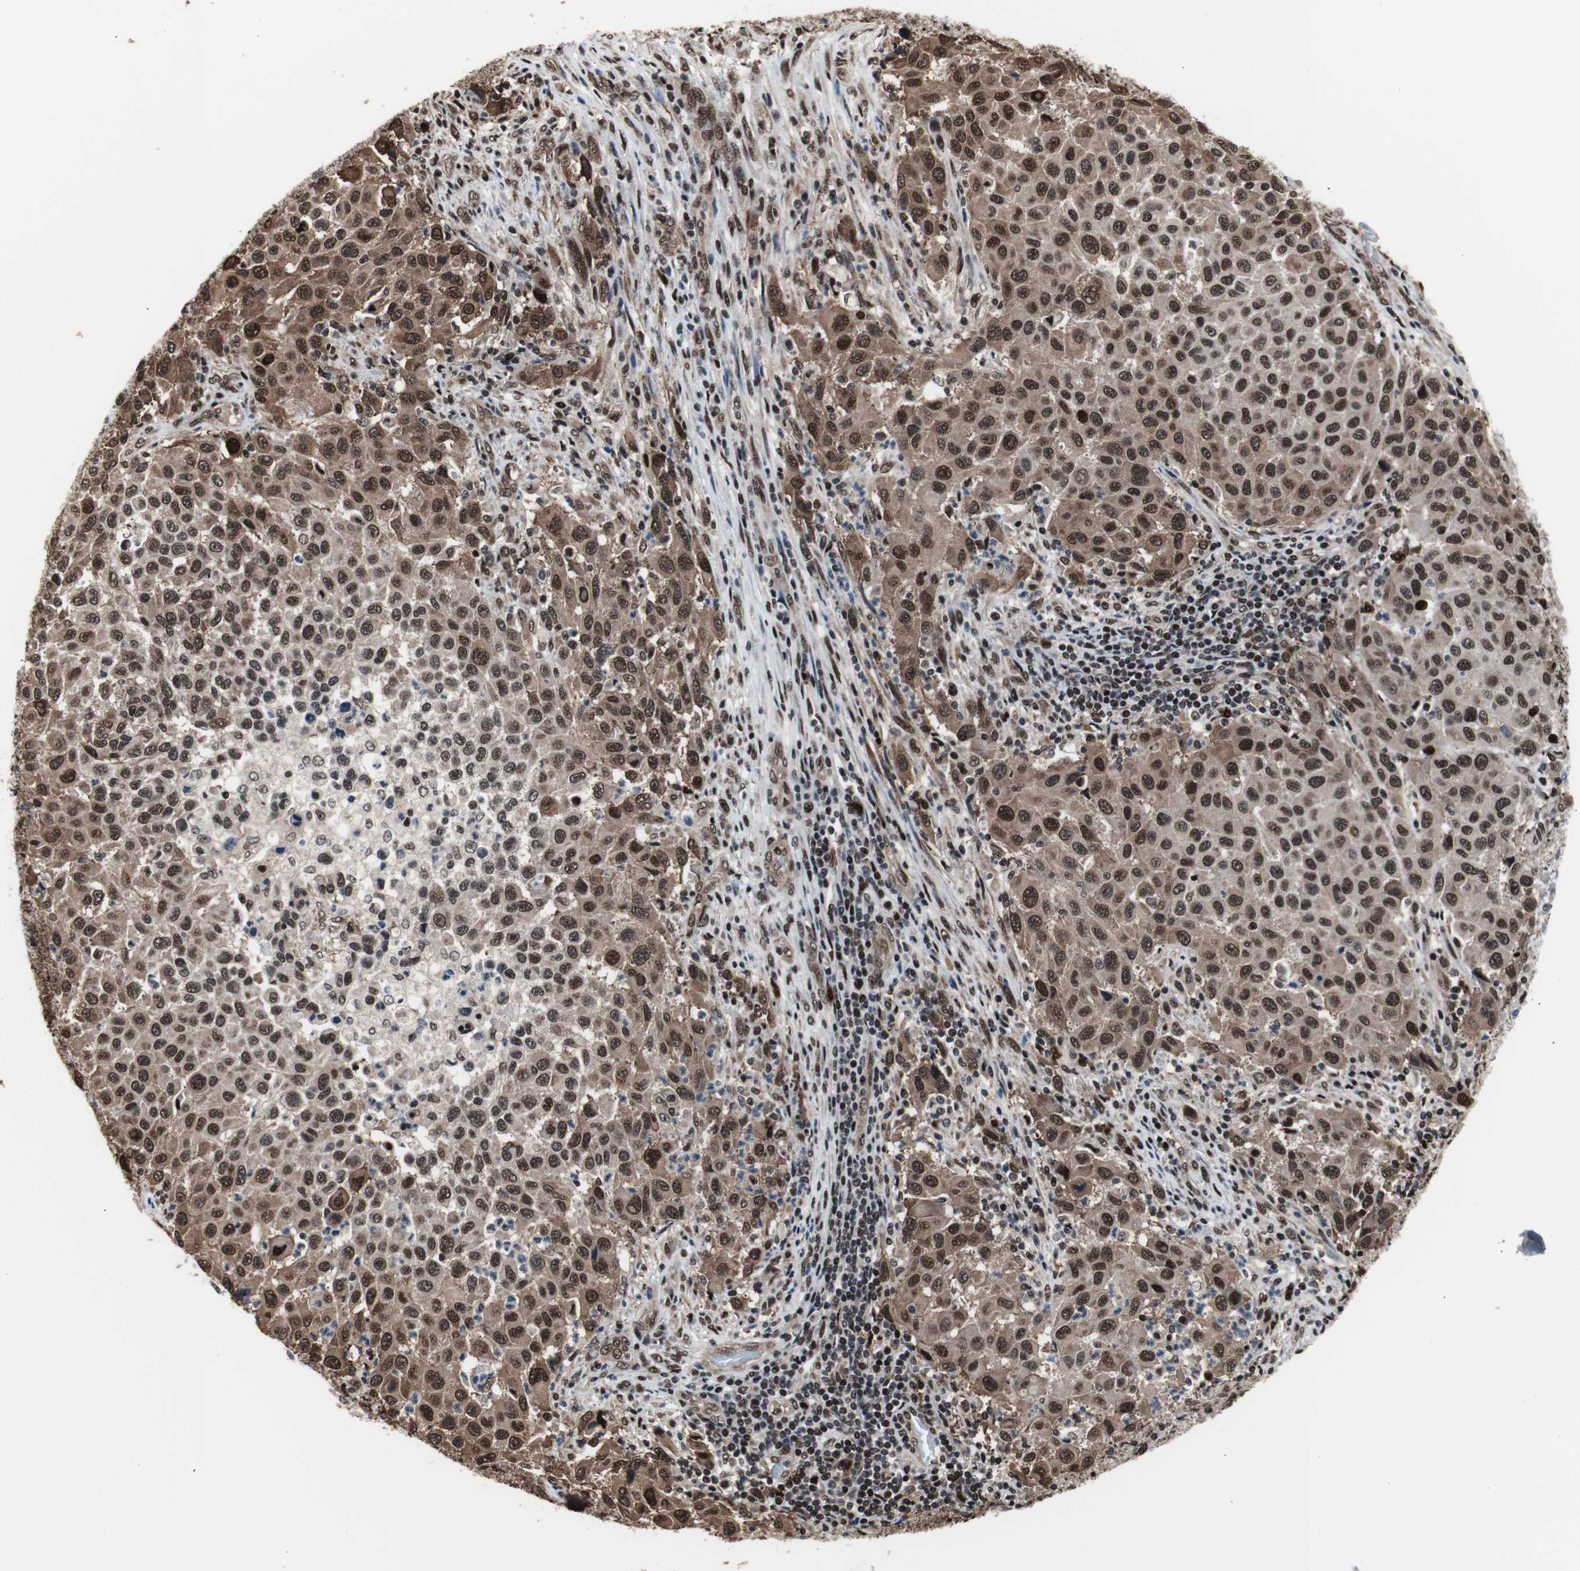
{"staining": {"intensity": "strong", "quantity": ">75%", "location": "cytoplasmic/membranous,nuclear"}, "tissue": "melanoma", "cell_type": "Tumor cells", "image_type": "cancer", "snomed": [{"axis": "morphology", "description": "Malignant melanoma, Metastatic site"}, {"axis": "topography", "description": "Lymph node"}], "caption": "Malignant melanoma (metastatic site) stained with IHC reveals strong cytoplasmic/membranous and nuclear staining in about >75% of tumor cells.", "gene": "POGZ", "patient": {"sex": "male", "age": 61}}